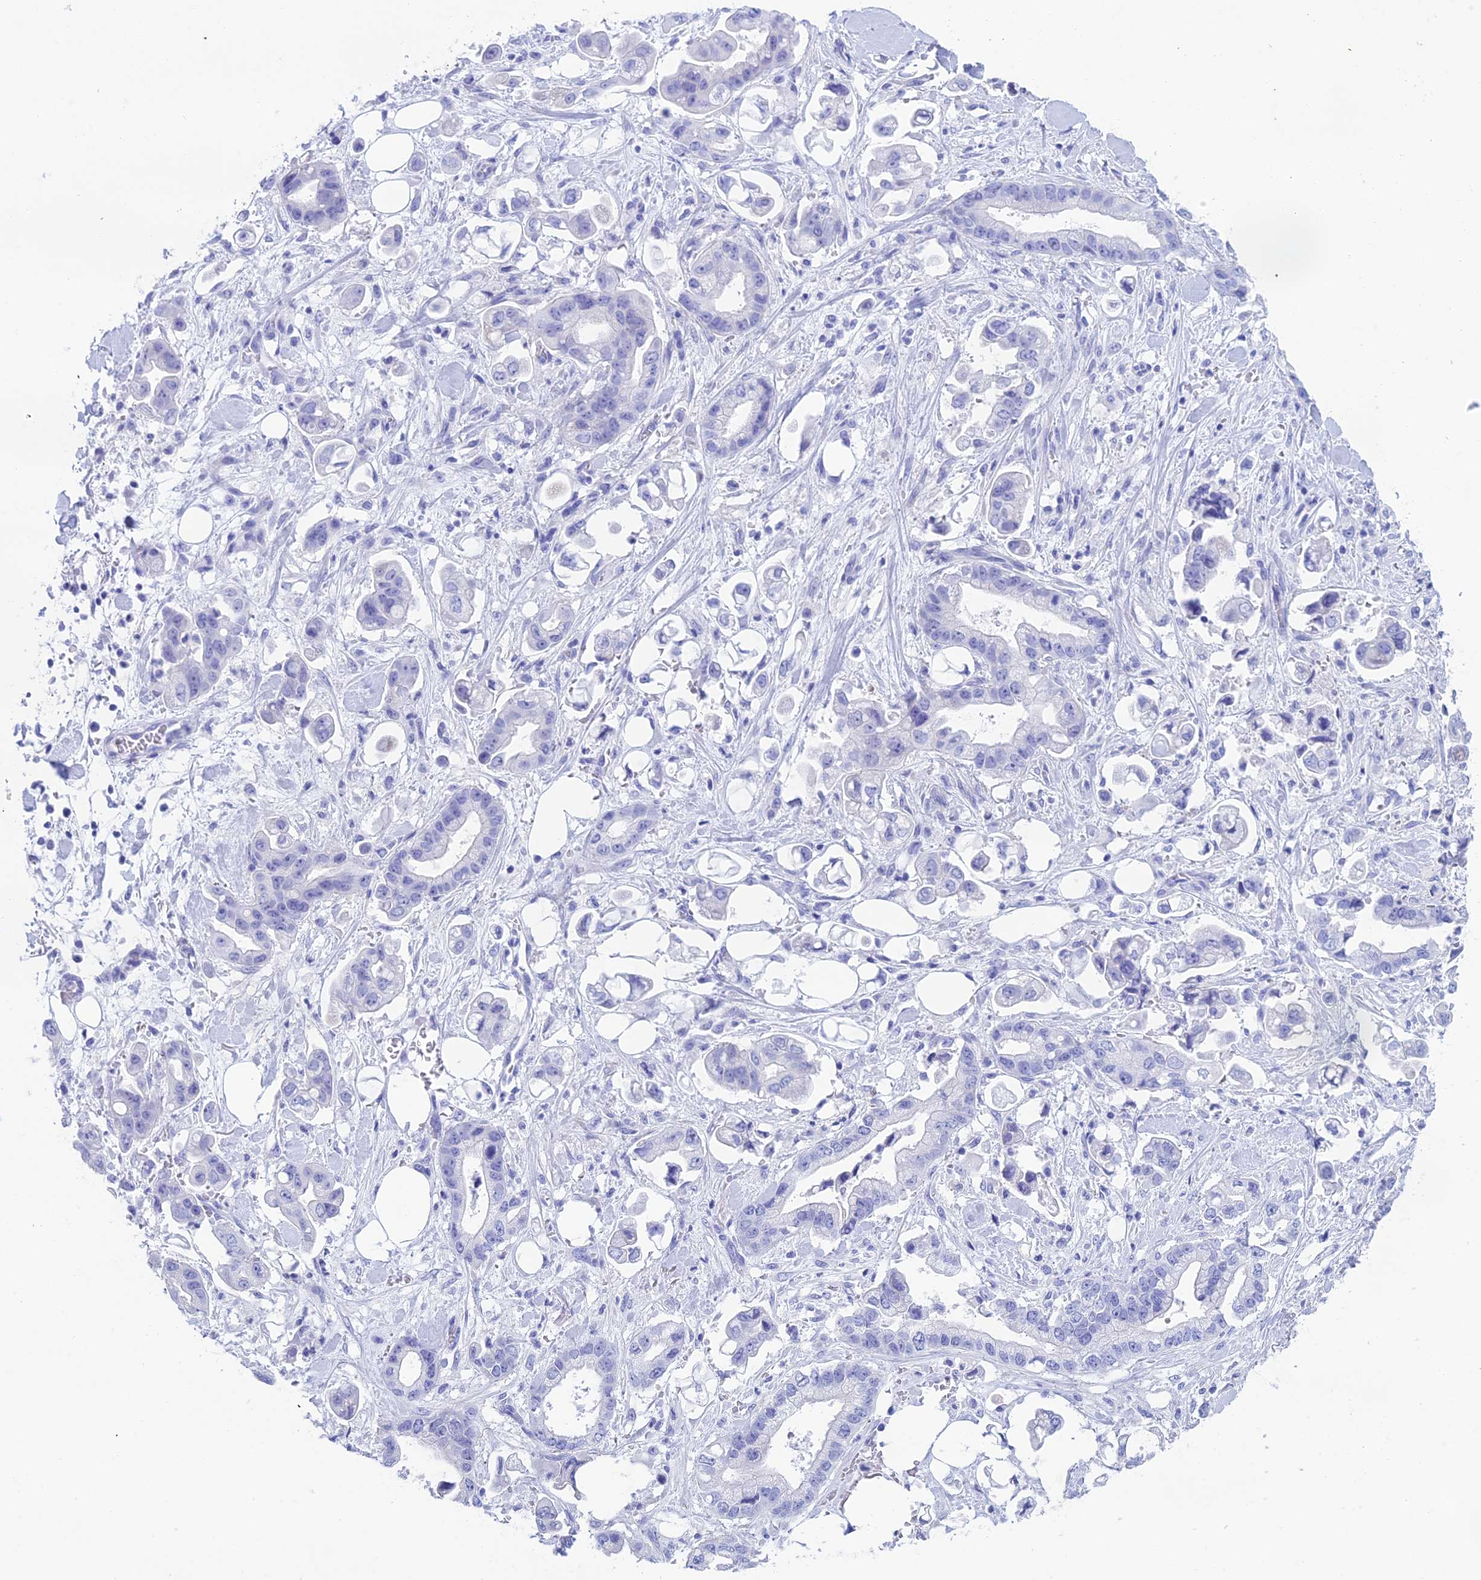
{"staining": {"intensity": "negative", "quantity": "none", "location": "none"}, "tissue": "stomach cancer", "cell_type": "Tumor cells", "image_type": "cancer", "snomed": [{"axis": "morphology", "description": "Adenocarcinoma, NOS"}, {"axis": "topography", "description": "Stomach"}], "caption": "A micrograph of human stomach adenocarcinoma is negative for staining in tumor cells.", "gene": "ERICH4", "patient": {"sex": "male", "age": 62}}